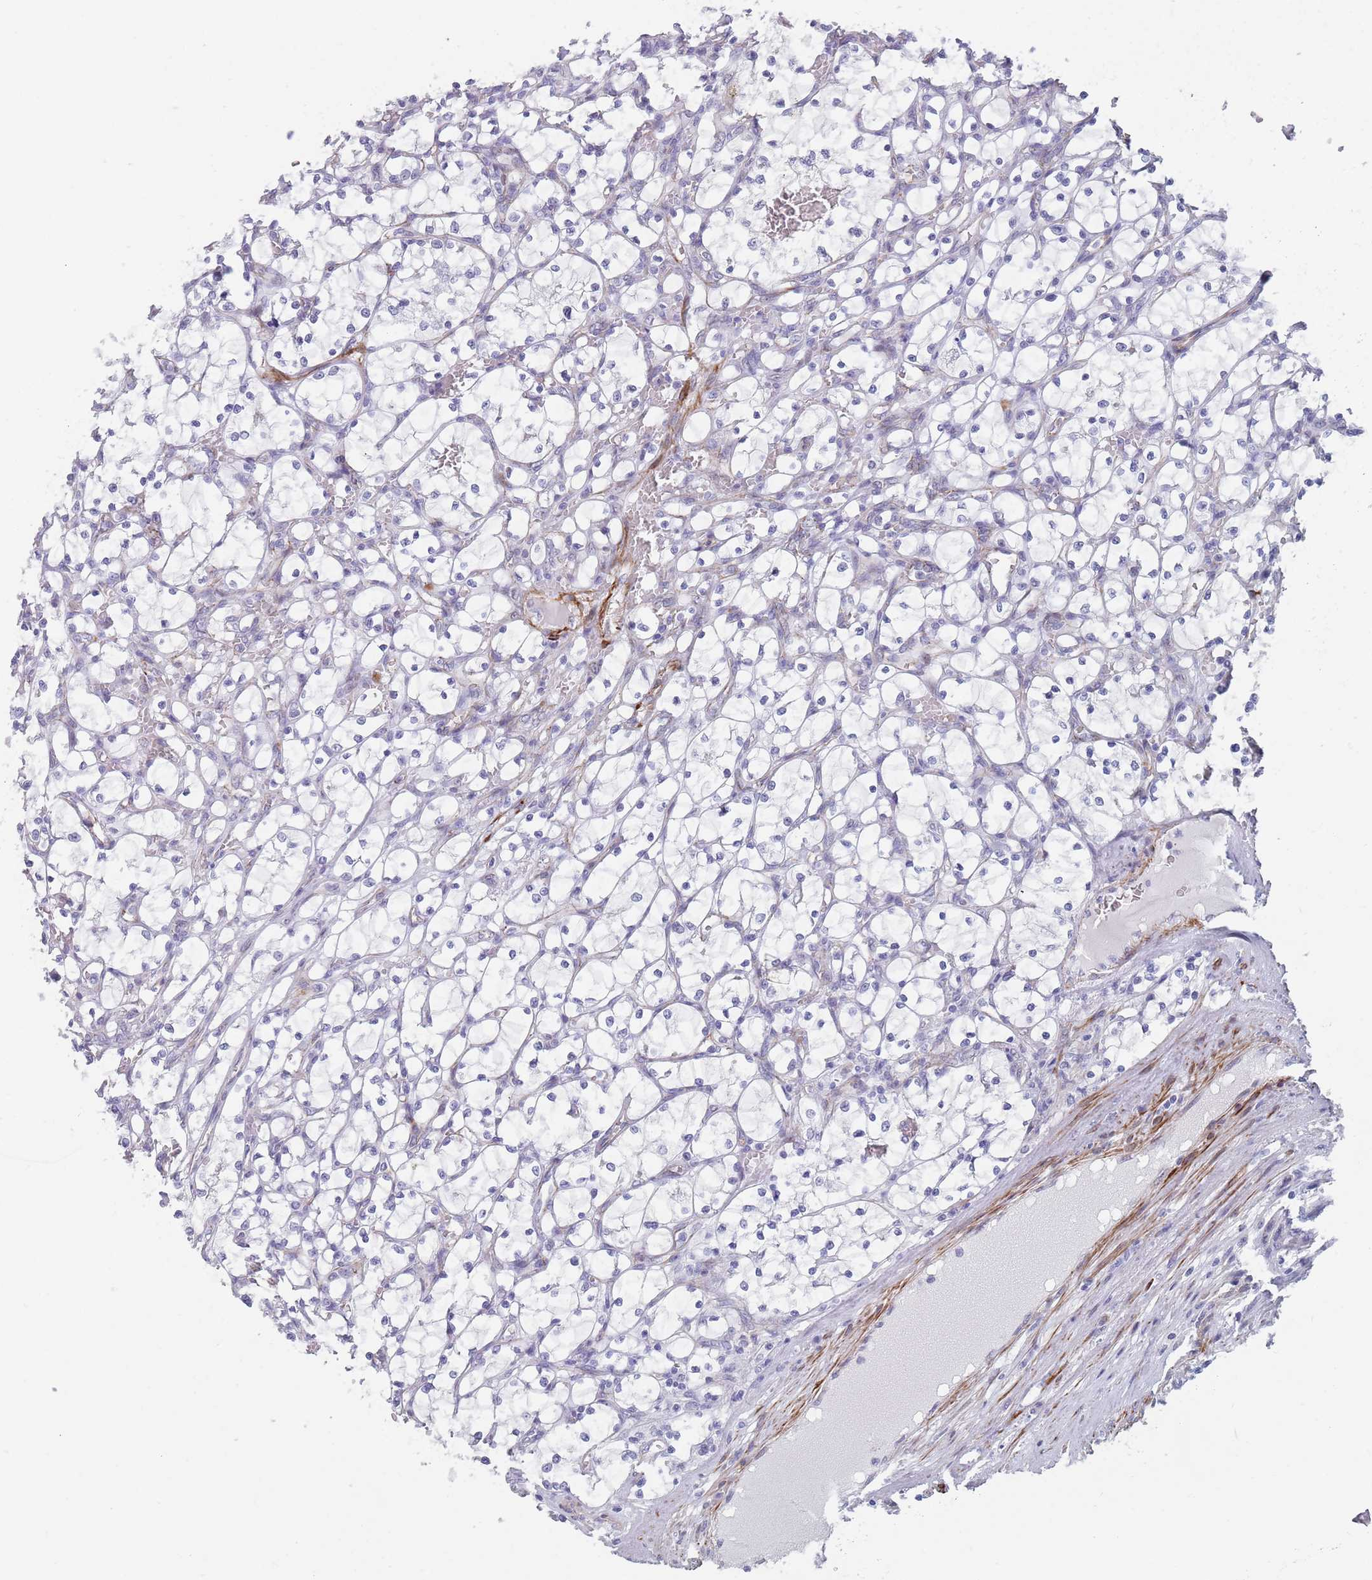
{"staining": {"intensity": "negative", "quantity": "none", "location": "none"}, "tissue": "renal cancer", "cell_type": "Tumor cells", "image_type": "cancer", "snomed": [{"axis": "morphology", "description": "Adenocarcinoma, NOS"}, {"axis": "topography", "description": "Kidney"}], "caption": "This is an immunohistochemistry (IHC) photomicrograph of human renal cancer (adenocarcinoma). There is no positivity in tumor cells.", "gene": "OR5A2", "patient": {"sex": "female", "age": 69}}